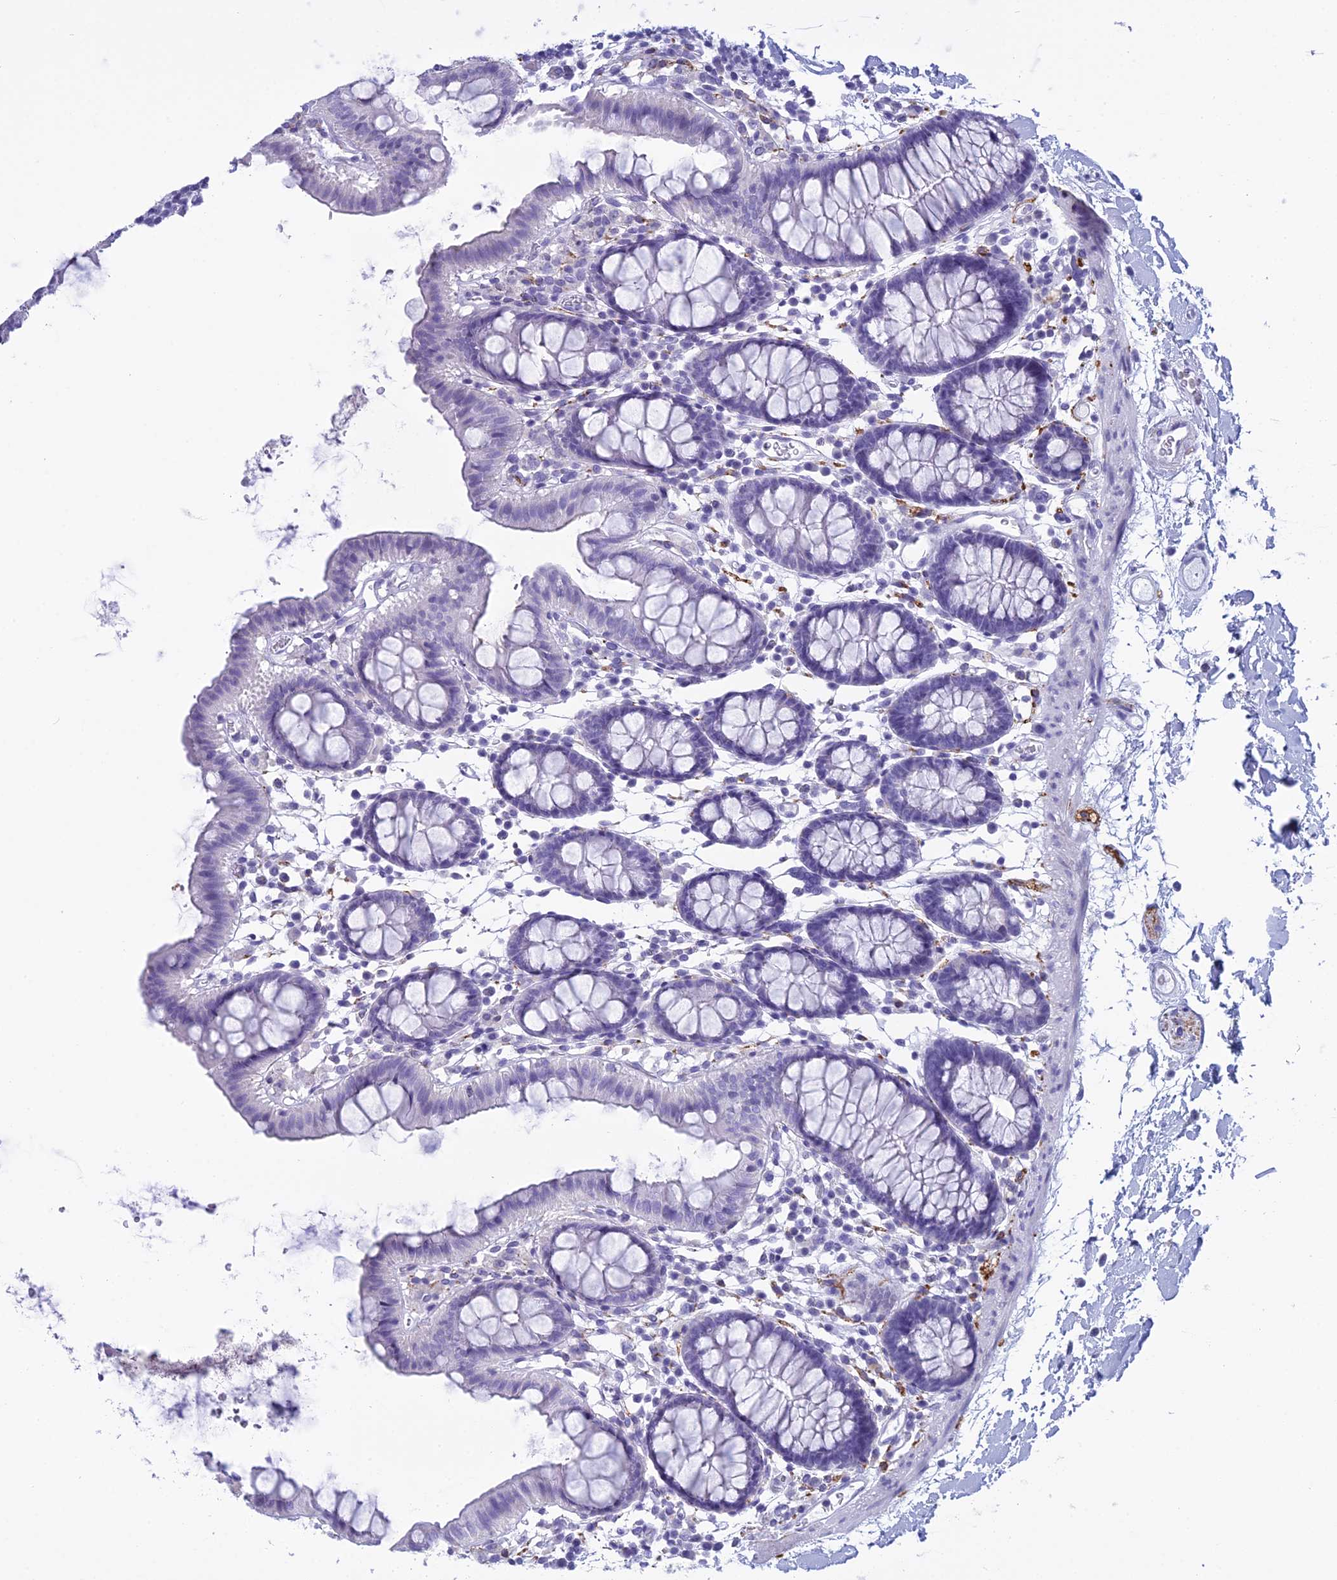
{"staining": {"intensity": "negative", "quantity": "none", "location": "none"}, "tissue": "colon", "cell_type": "Endothelial cells", "image_type": "normal", "snomed": [{"axis": "morphology", "description": "Normal tissue, NOS"}, {"axis": "topography", "description": "Colon"}], "caption": "A high-resolution micrograph shows immunohistochemistry staining of normal colon, which exhibits no significant expression in endothelial cells.", "gene": "MAP6", "patient": {"sex": "male", "age": 75}}